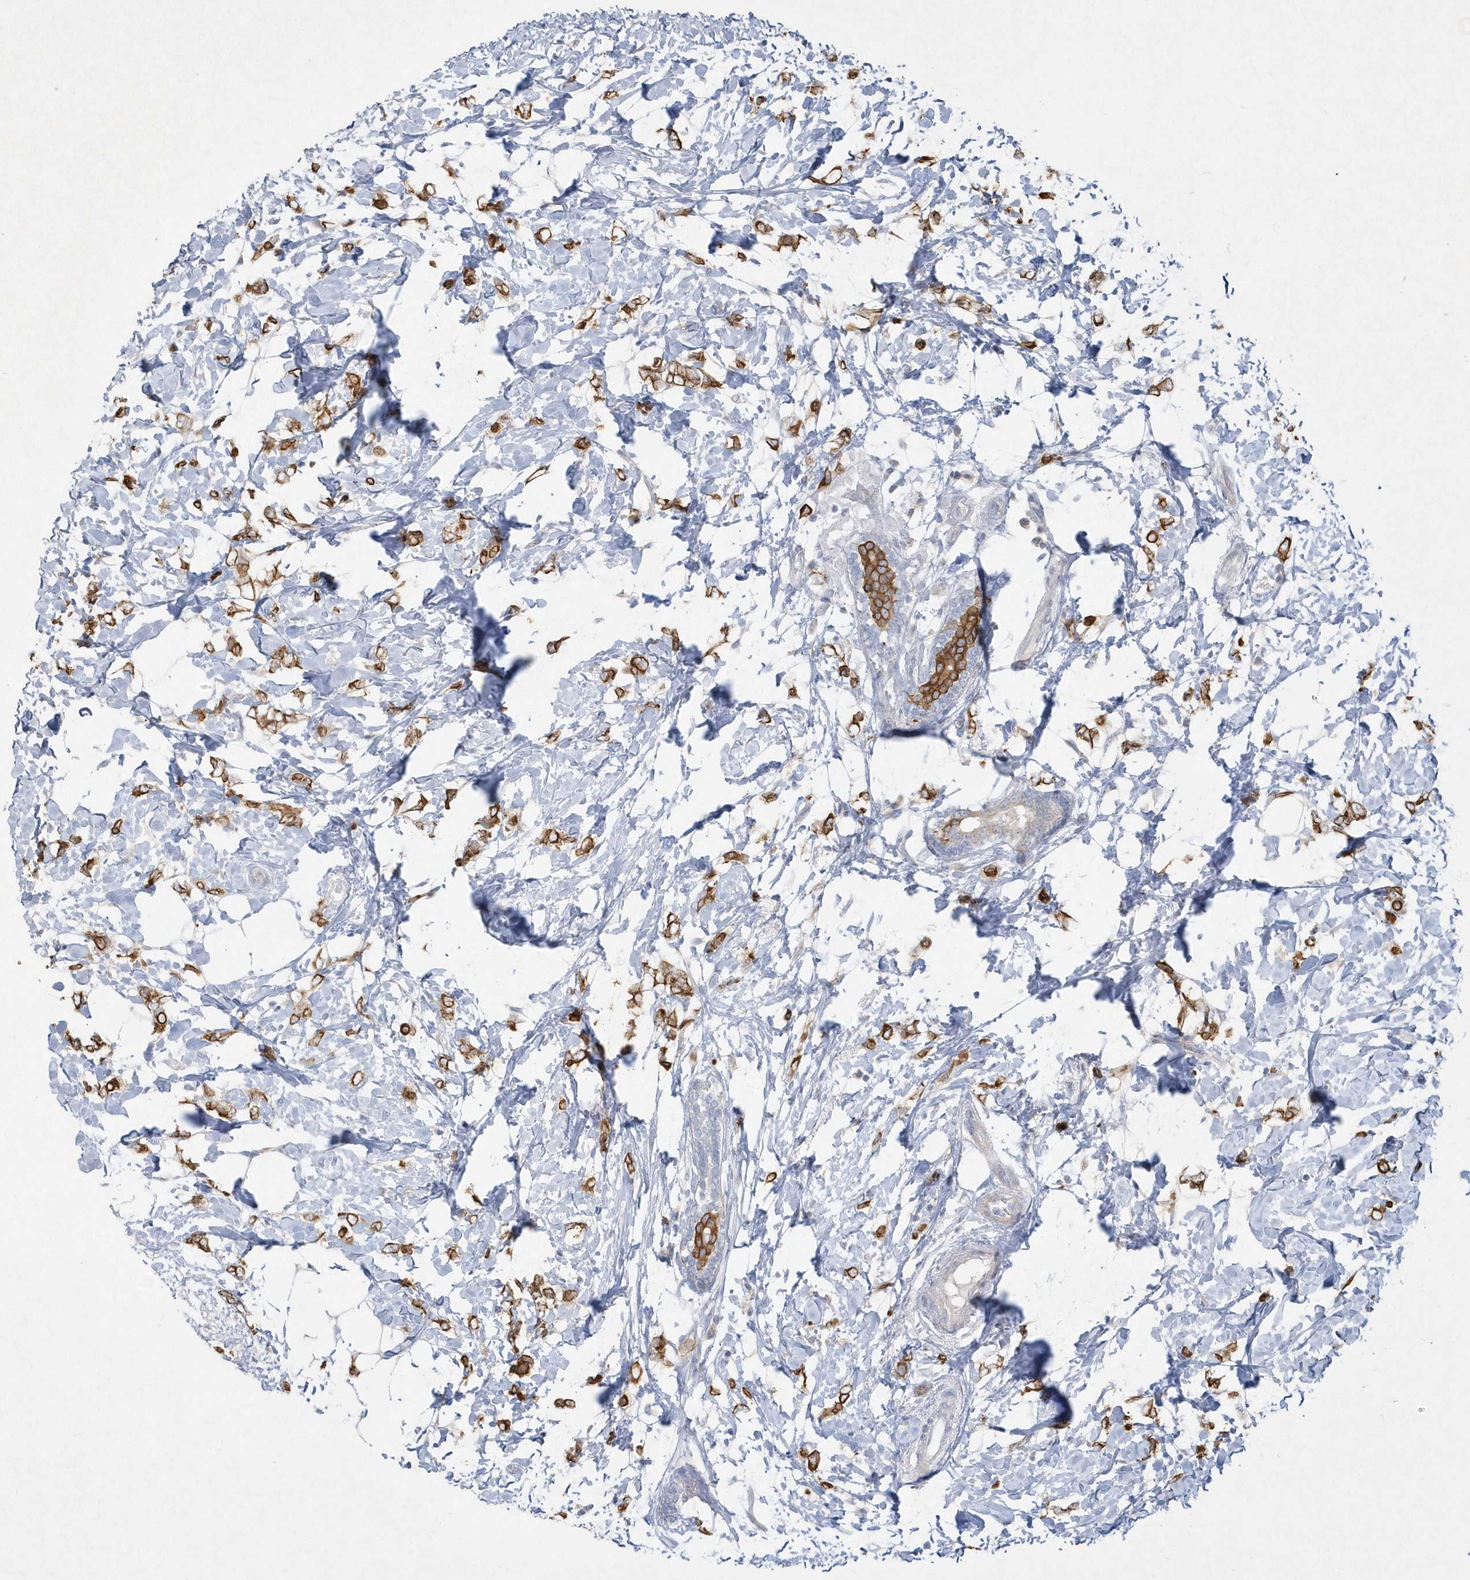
{"staining": {"intensity": "strong", "quantity": ">75%", "location": "cytoplasmic/membranous"}, "tissue": "breast cancer", "cell_type": "Tumor cells", "image_type": "cancer", "snomed": [{"axis": "morphology", "description": "Normal tissue, NOS"}, {"axis": "morphology", "description": "Lobular carcinoma"}, {"axis": "topography", "description": "Breast"}], "caption": "A brown stain highlights strong cytoplasmic/membranous positivity of a protein in breast lobular carcinoma tumor cells. (IHC, brightfield microscopy, high magnification).", "gene": "LARS1", "patient": {"sex": "female", "age": 47}}